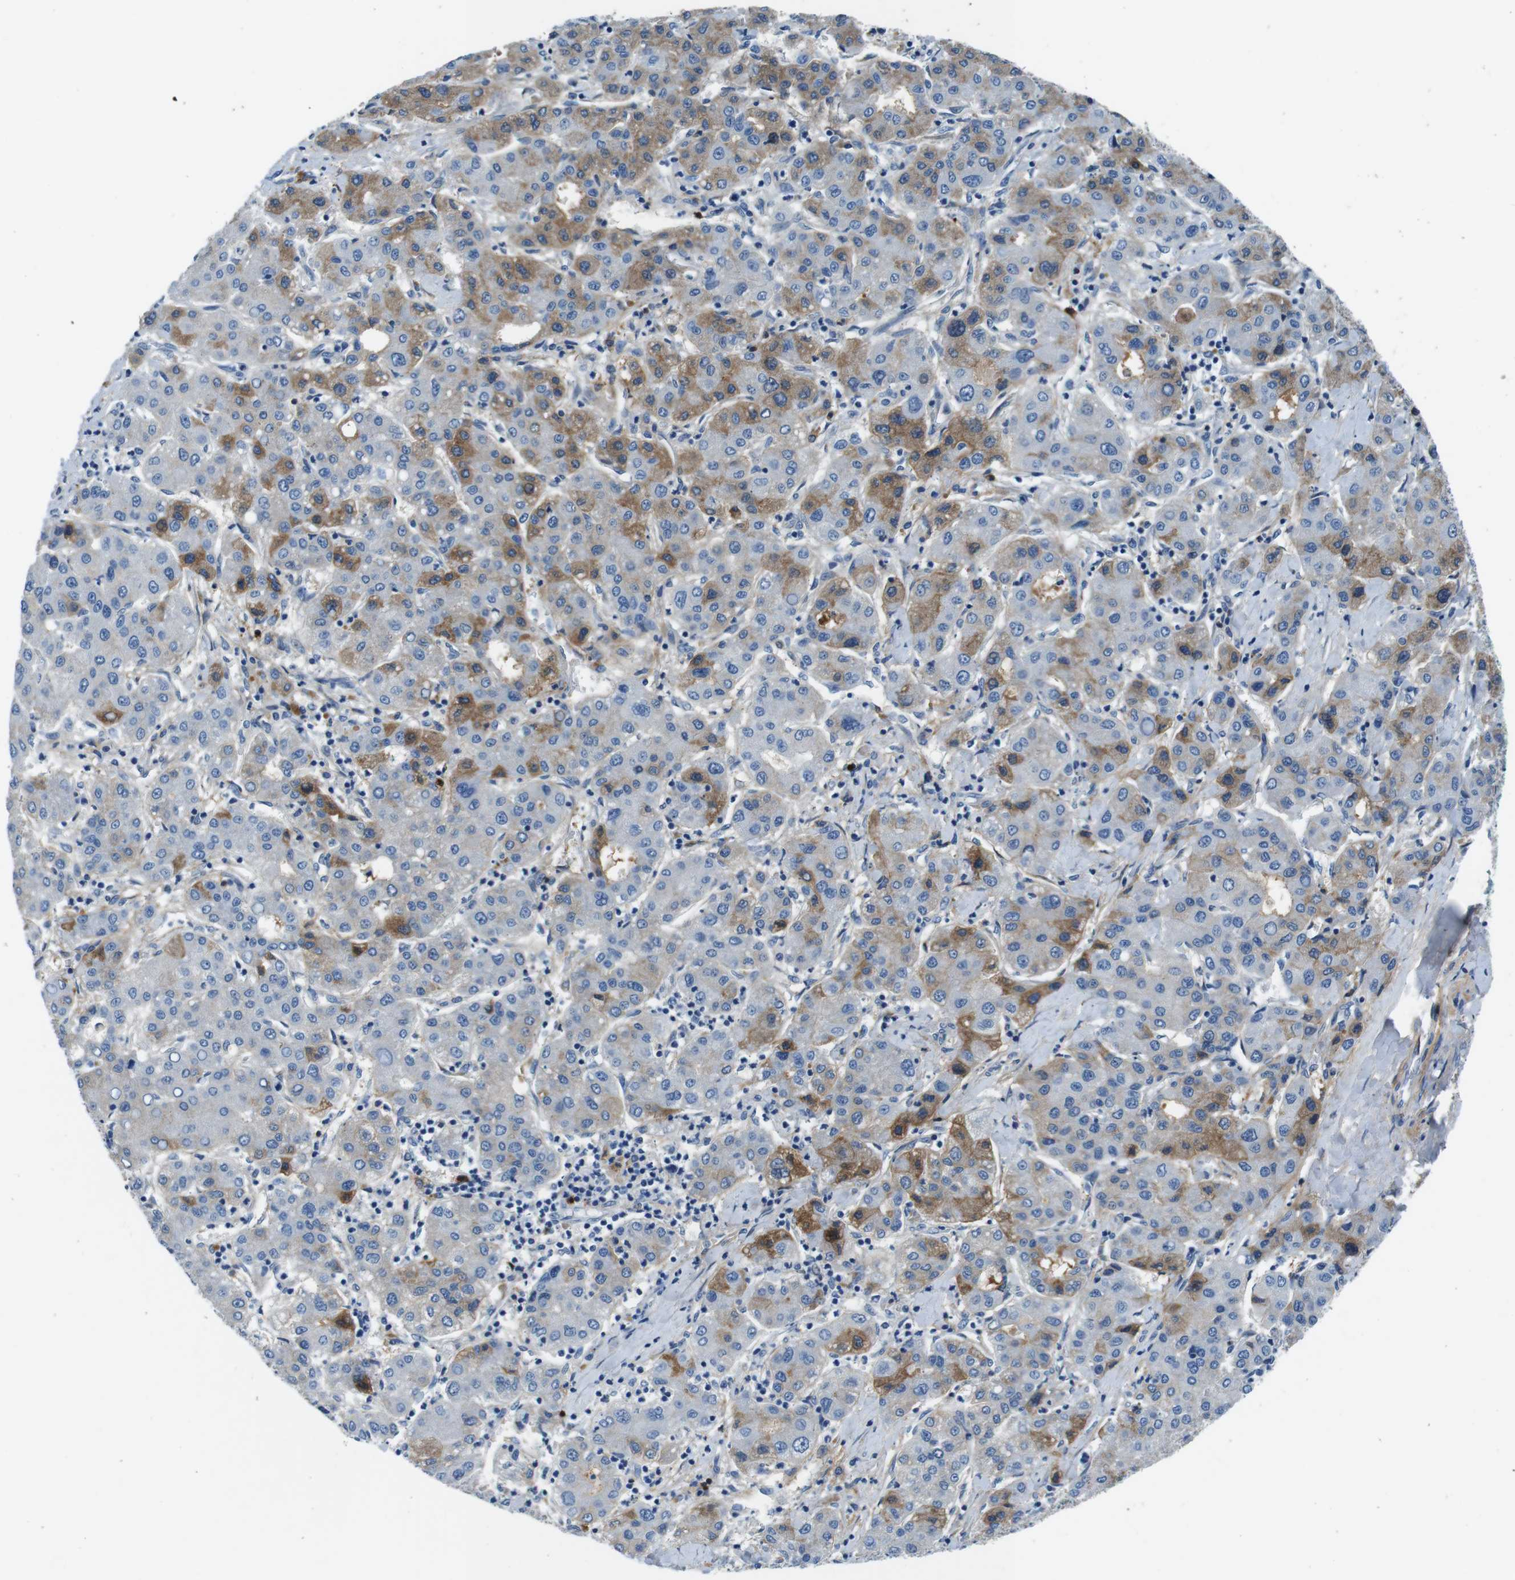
{"staining": {"intensity": "moderate", "quantity": "<25%", "location": "cytoplasmic/membranous"}, "tissue": "liver cancer", "cell_type": "Tumor cells", "image_type": "cancer", "snomed": [{"axis": "morphology", "description": "Carcinoma, Hepatocellular, NOS"}, {"axis": "topography", "description": "Liver"}], "caption": "This photomicrograph shows immunohistochemistry staining of human liver cancer (hepatocellular carcinoma), with low moderate cytoplasmic/membranous staining in approximately <25% of tumor cells.", "gene": "IGHD", "patient": {"sex": "male", "age": 65}}